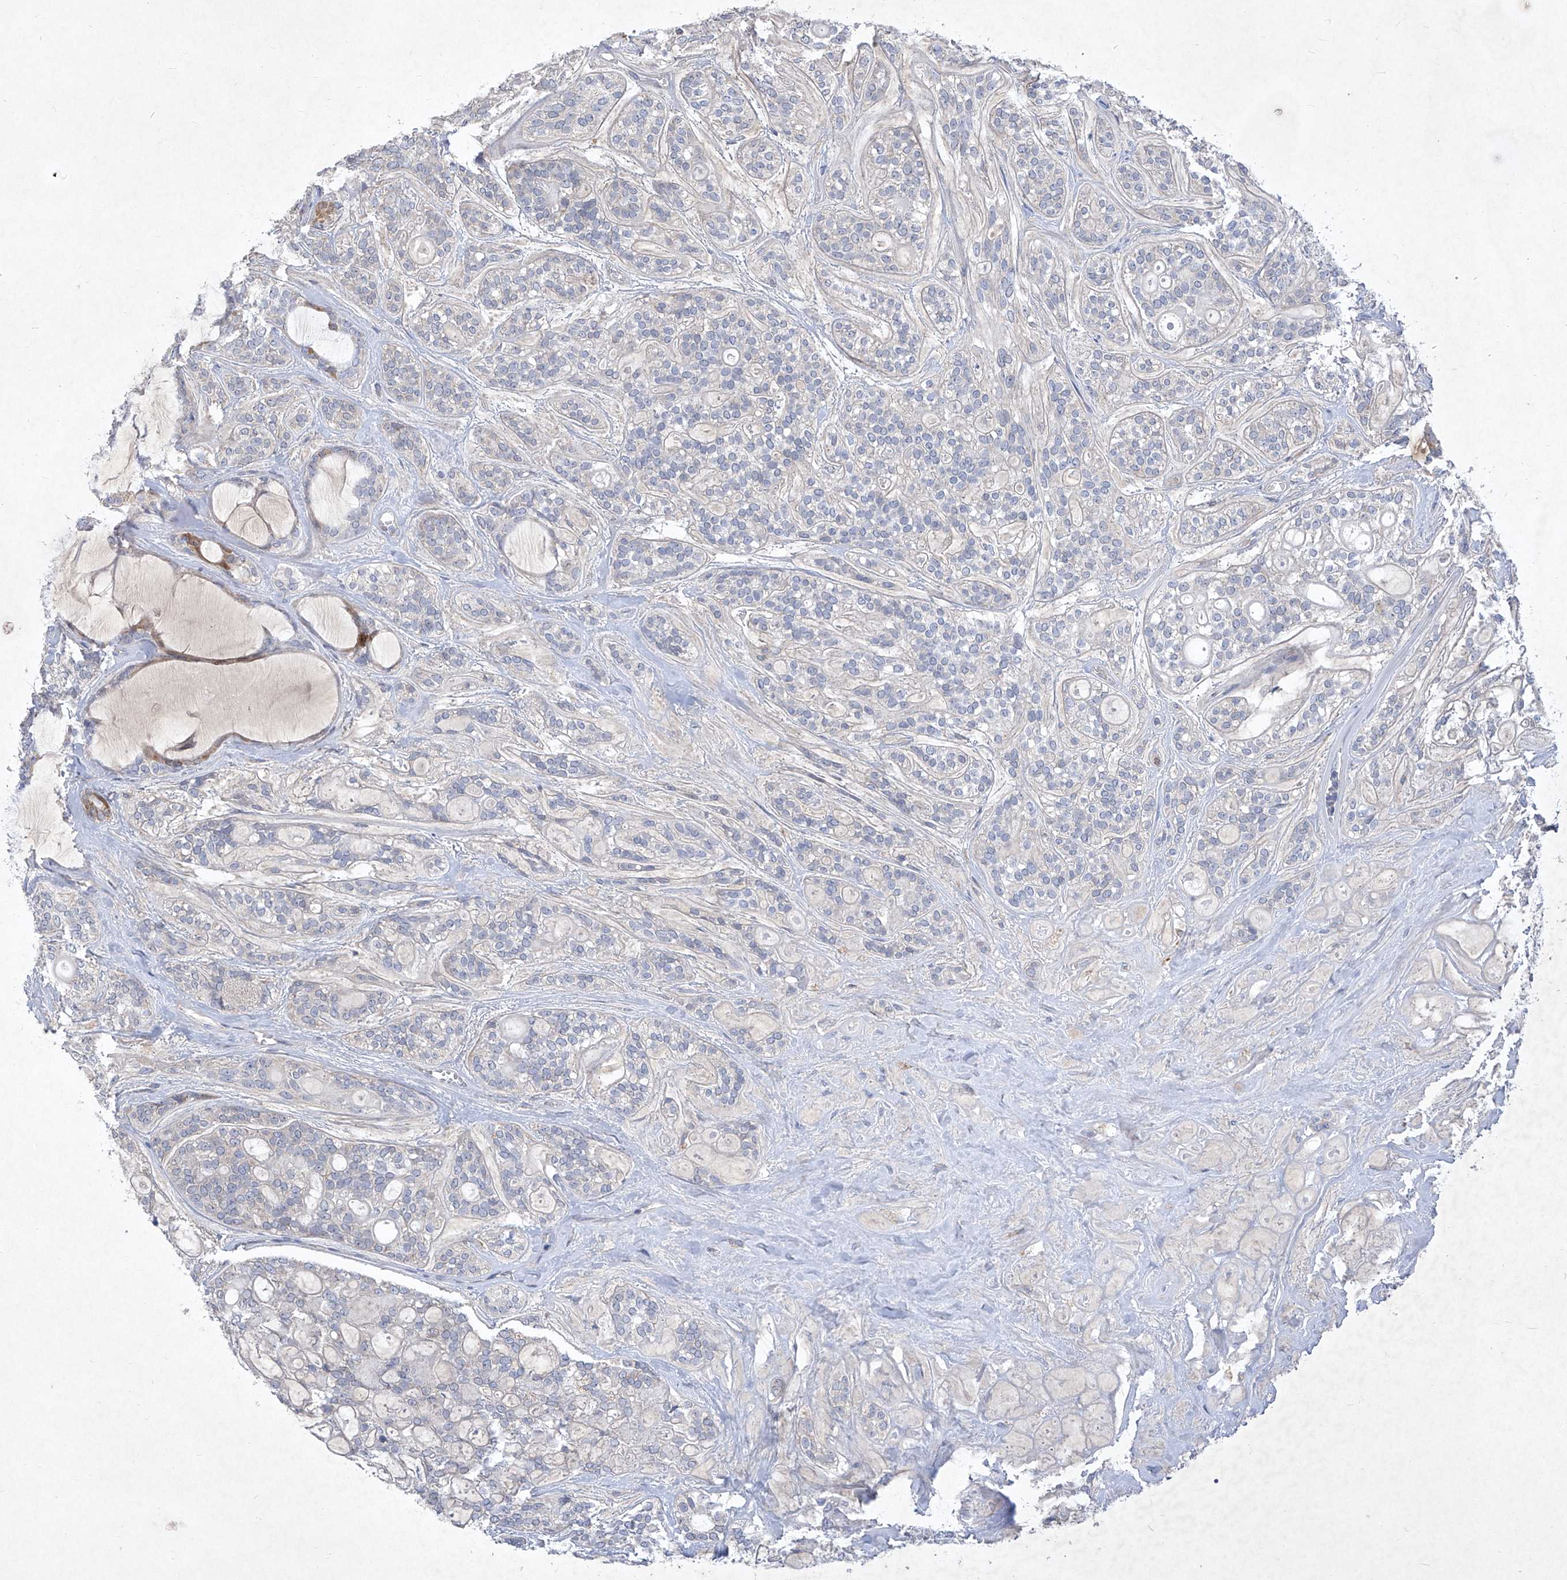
{"staining": {"intensity": "negative", "quantity": "none", "location": "none"}, "tissue": "head and neck cancer", "cell_type": "Tumor cells", "image_type": "cancer", "snomed": [{"axis": "morphology", "description": "Adenocarcinoma, NOS"}, {"axis": "topography", "description": "Head-Neck"}], "caption": "The micrograph reveals no staining of tumor cells in head and neck adenocarcinoma.", "gene": "COQ3", "patient": {"sex": "male", "age": 66}}